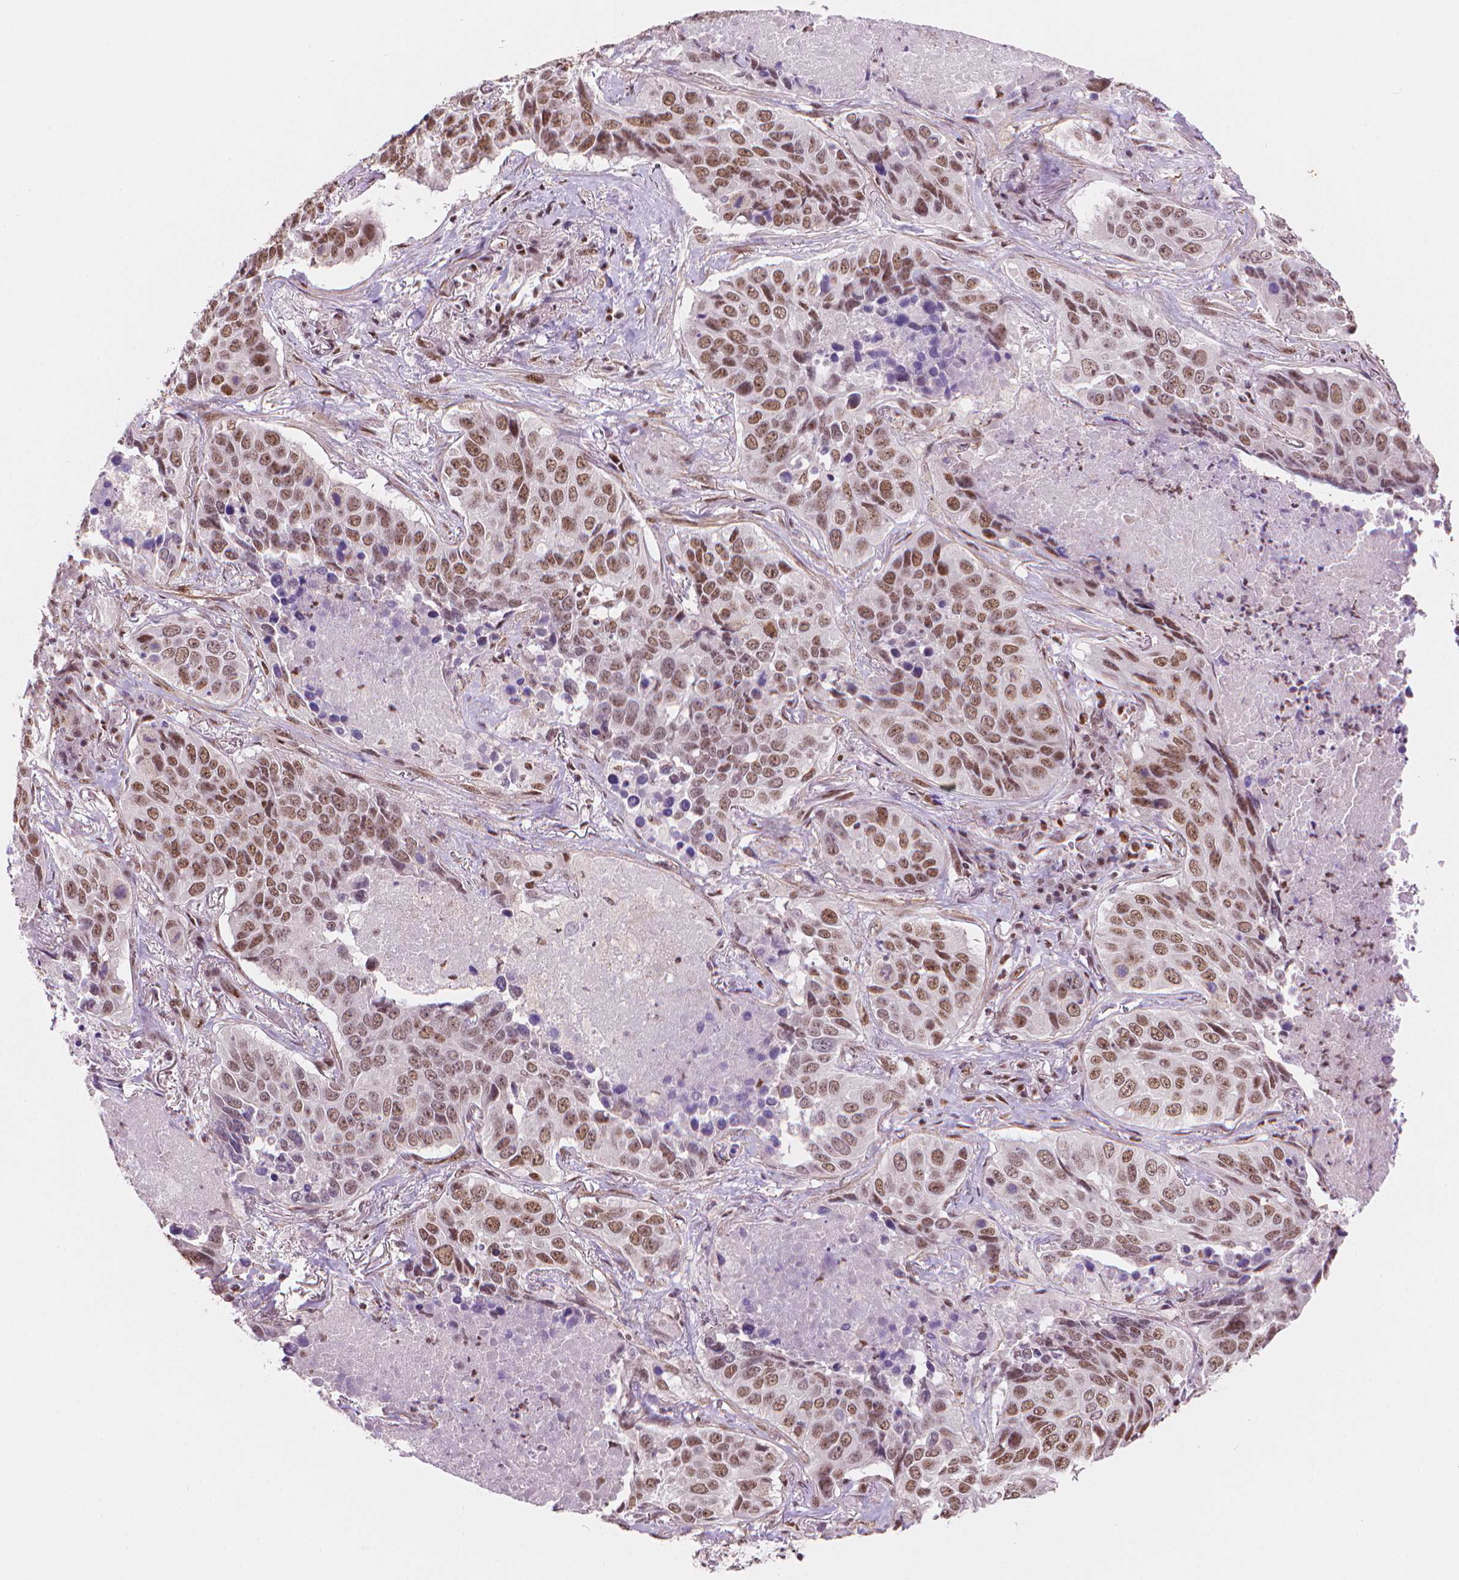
{"staining": {"intensity": "moderate", "quantity": ">75%", "location": "nuclear"}, "tissue": "lung cancer", "cell_type": "Tumor cells", "image_type": "cancer", "snomed": [{"axis": "morphology", "description": "Normal tissue, NOS"}, {"axis": "morphology", "description": "Squamous cell carcinoma, NOS"}, {"axis": "topography", "description": "Bronchus"}, {"axis": "topography", "description": "Lung"}], "caption": "Protein analysis of squamous cell carcinoma (lung) tissue exhibits moderate nuclear positivity in approximately >75% of tumor cells.", "gene": "UBN1", "patient": {"sex": "male", "age": 64}}